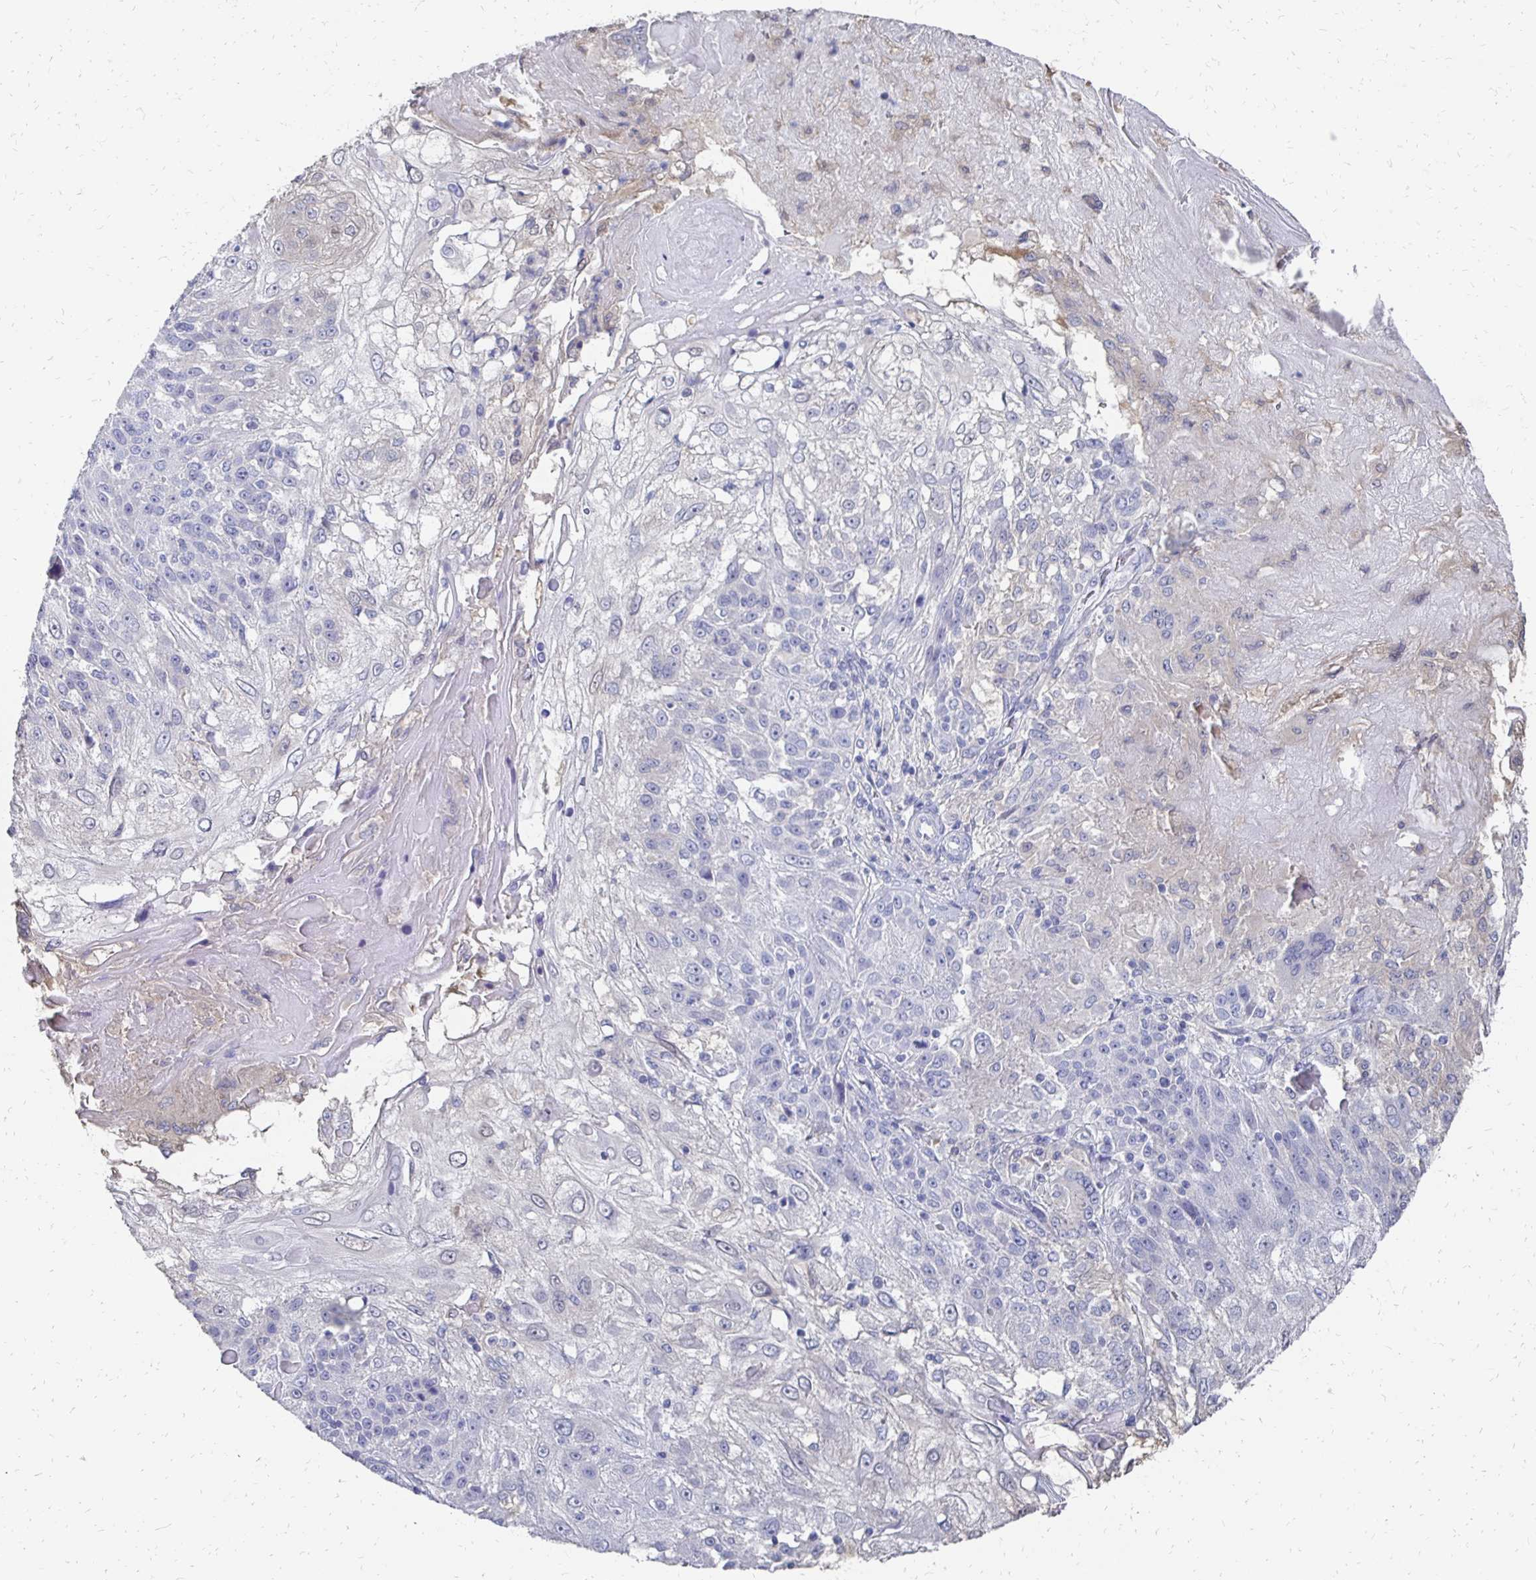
{"staining": {"intensity": "negative", "quantity": "none", "location": "none"}, "tissue": "skin cancer", "cell_type": "Tumor cells", "image_type": "cancer", "snomed": [{"axis": "morphology", "description": "Normal tissue, NOS"}, {"axis": "morphology", "description": "Squamous cell carcinoma, NOS"}, {"axis": "topography", "description": "Skin"}], "caption": "IHC of human squamous cell carcinoma (skin) displays no positivity in tumor cells.", "gene": "SYCP3", "patient": {"sex": "female", "age": 83}}